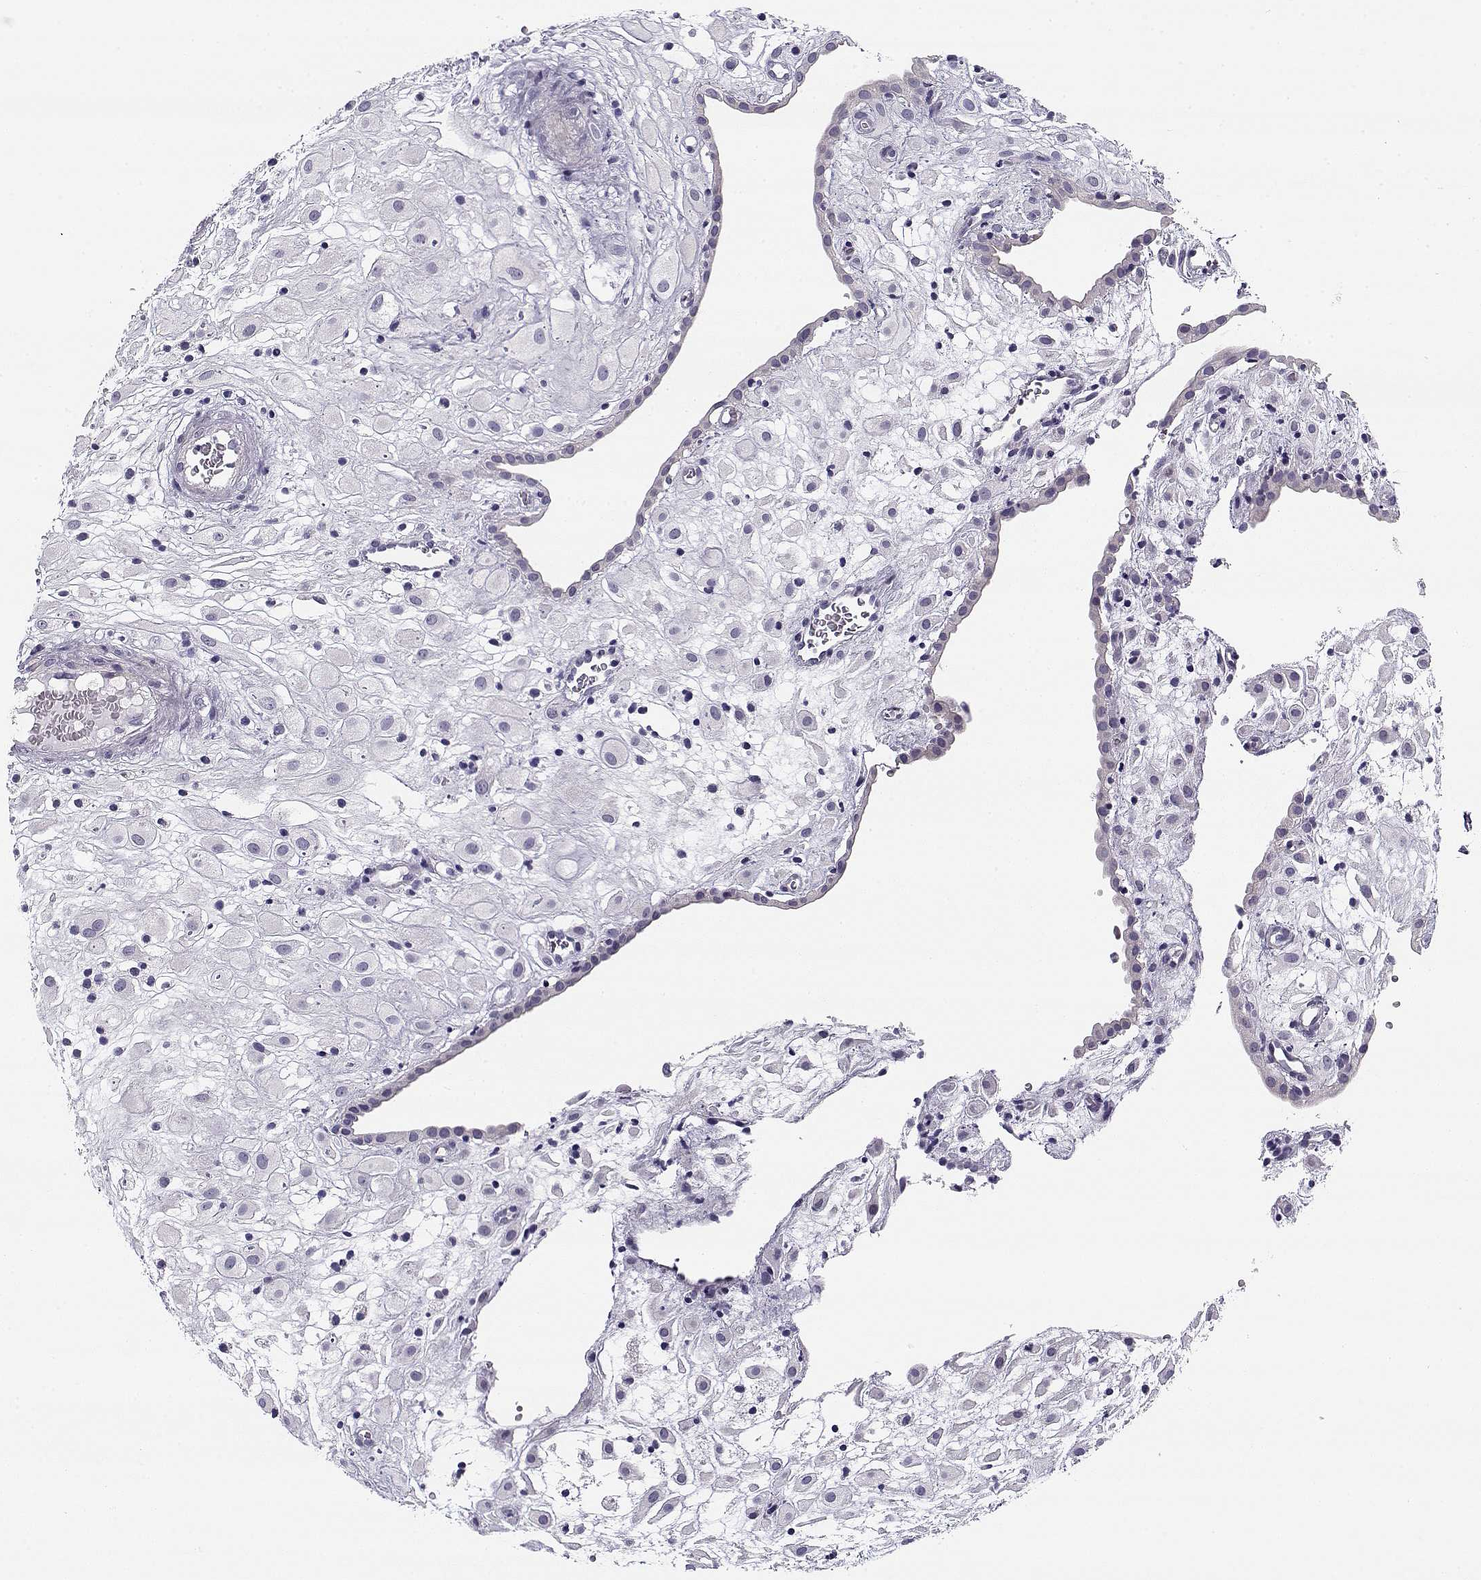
{"staining": {"intensity": "negative", "quantity": "none", "location": "none"}, "tissue": "placenta", "cell_type": "Decidual cells", "image_type": "normal", "snomed": [{"axis": "morphology", "description": "Normal tissue, NOS"}, {"axis": "topography", "description": "Placenta"}], "caption": "Human placenta stained for a protein using immunohistochemistry (IHC) exhibits no expression in decidual cells.", "gene": "CREB3L3", "patient": {"sex": "female", "age": 24}}